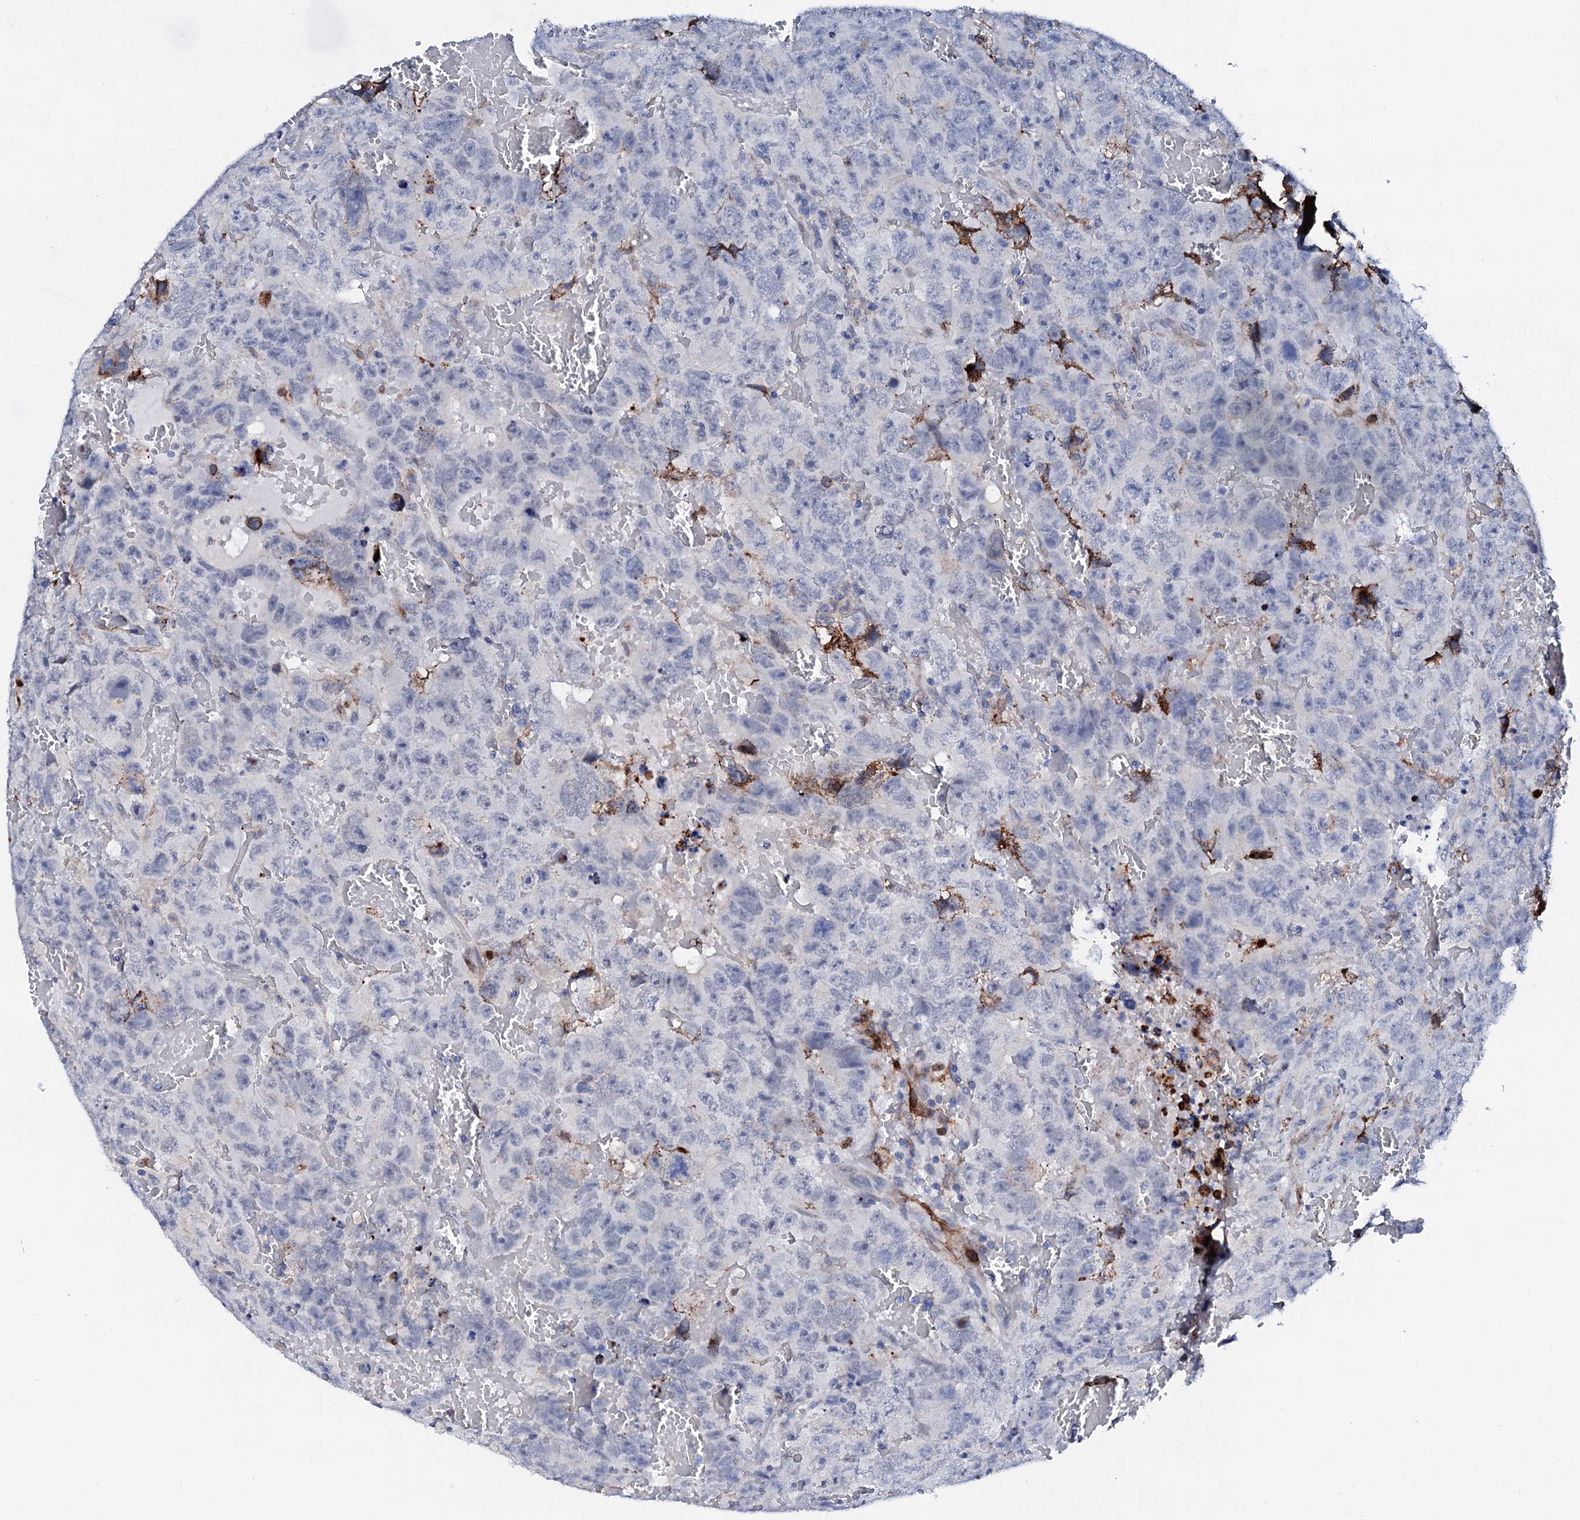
{"staining": {"intensity": "negative", "quantity": "none", "location": "none"}, "tissue": "testis cancer", "cell_type": "Tumor cells", "image_type": "cancer", "snomed": [{"axis": "morphology", "description": "Carcinoma, Embryonal, NOS"}, {"axis": "topography", "description": "Testis"}], "caption": "Tumor cells show no significant protein positivity in testis cancer.", "gene": "MED13L", "patient": {"sex": "male", "age": 45}}